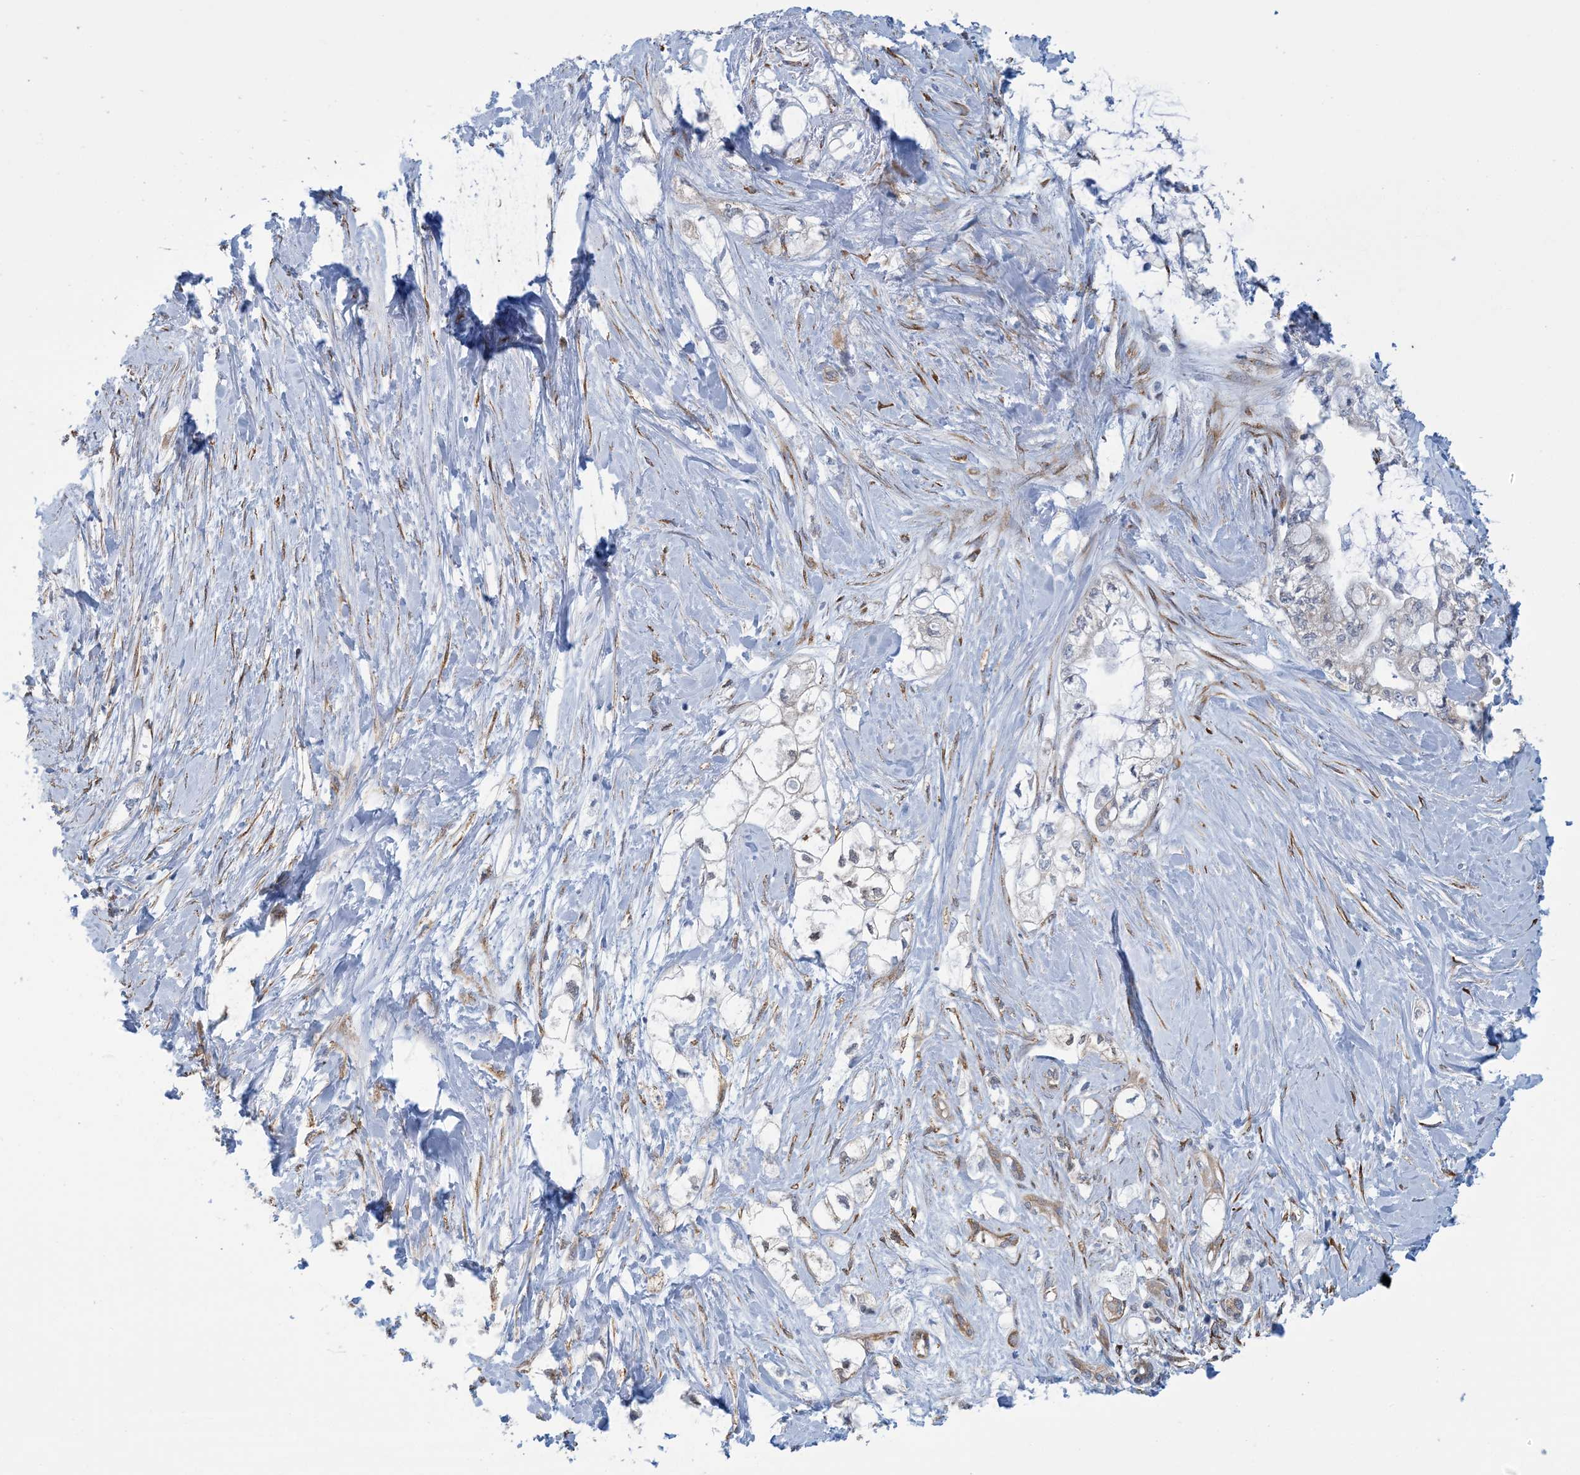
{"staining": {"intensity": "negative", "quantity": "none", "location": "none"}, "tissue": "pancreatic cancer", "cell_type": "Tumor cells", "image_type": "cancer", "snomed": [{"axis": "morphology", "description": "Adenocarcinoma, NOS"}, {"axis": "topography", "description": "Pancreas"}], "caption": "Adenocarcinoma (pancreatic) stained for a protein using immunohistochemistry demonstrates no positivity tumor cells.", "gene": "CCDC14", "patient": {"sex": "male", "age": 70}}